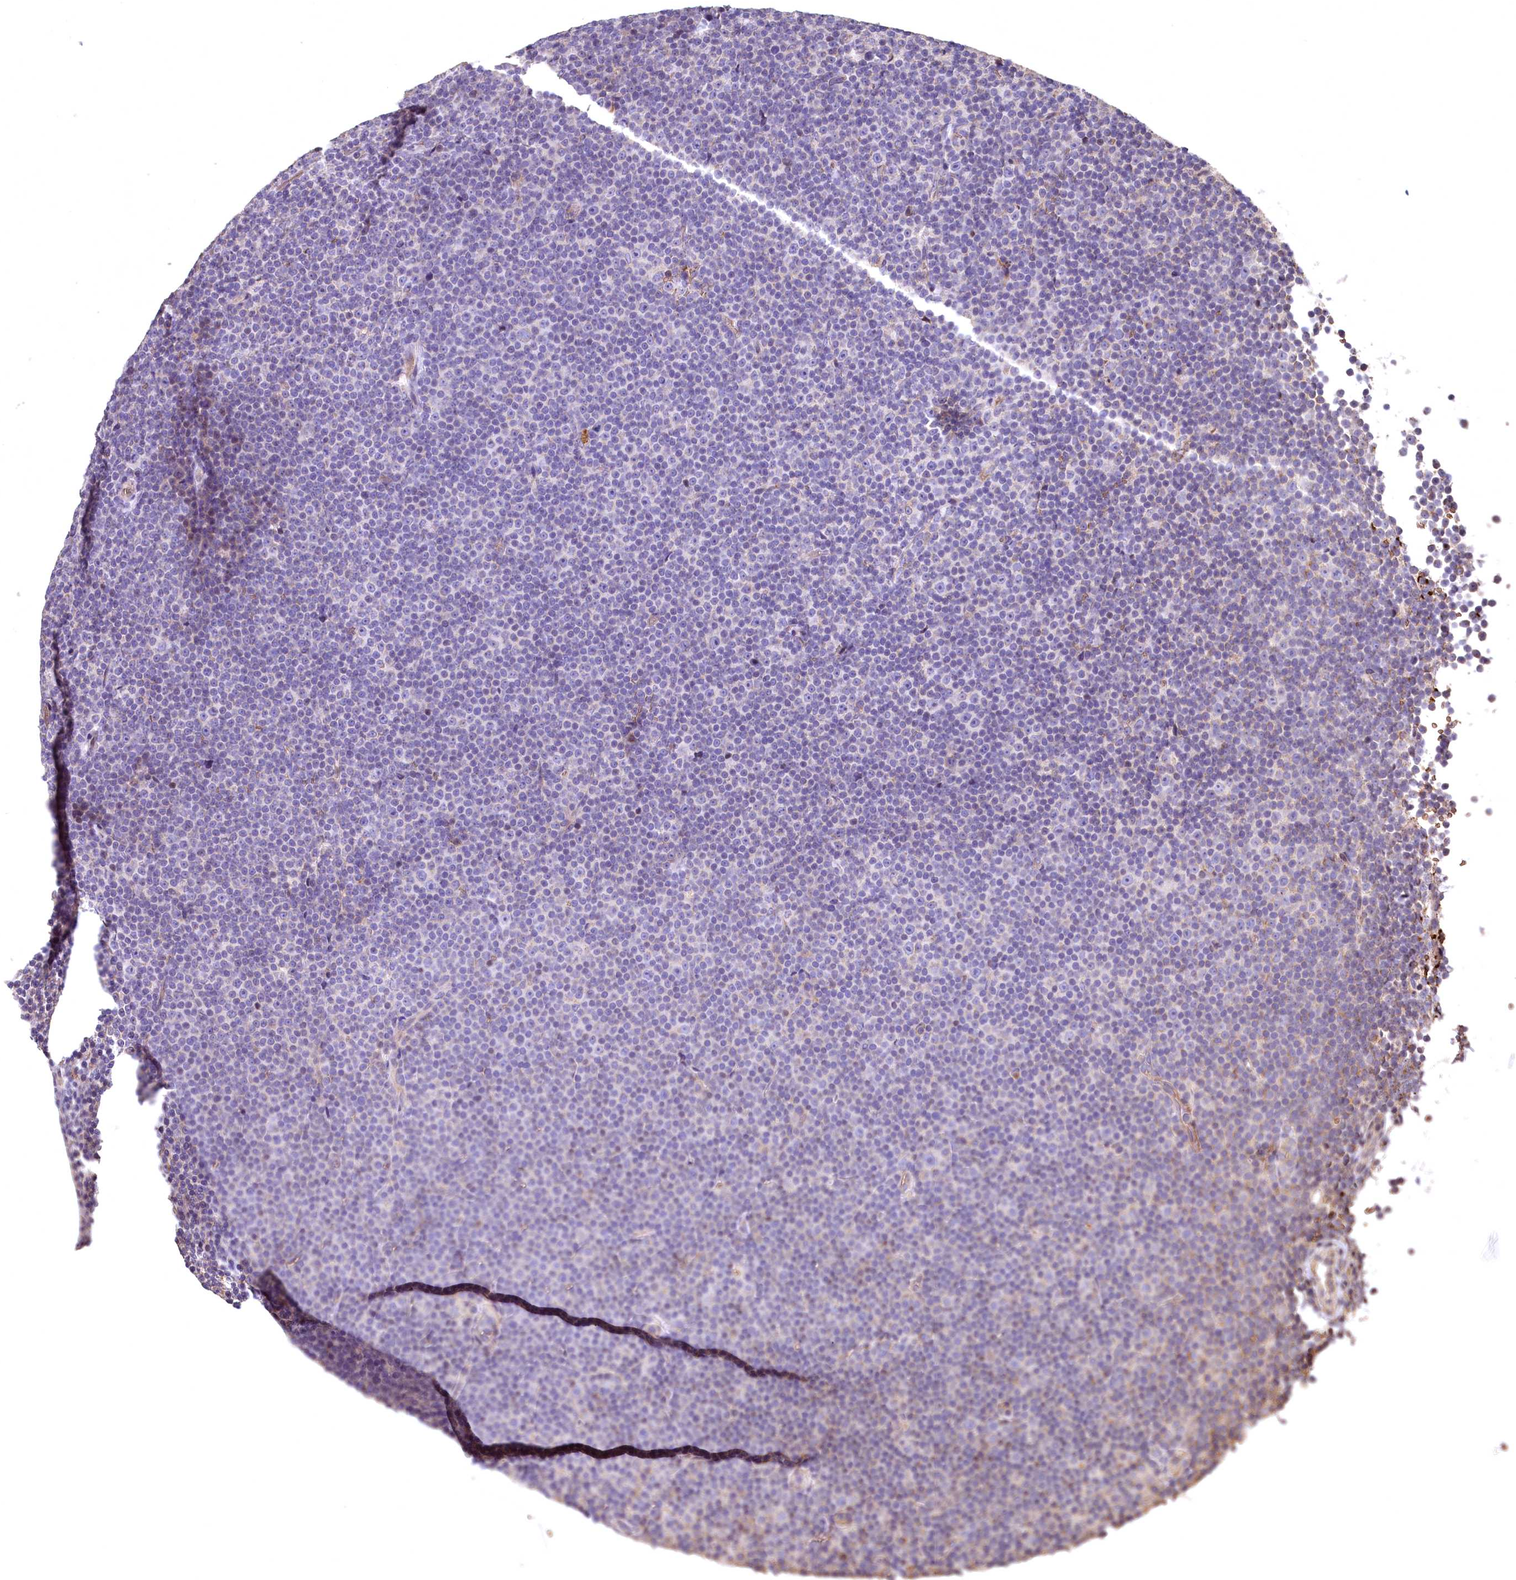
{"staining": {"intensity": "negative", "quantity": "none", "location": "none"}, "tissue": "lymphoma", "cell_type": "Tumor cells", "image_type": "cancer", "snomed": [{"axis": "morphology", "description": "Malignant lymphoma, non-Hodgkin's type, Low grade"}, {"axis": "topography", "description": "Lymph node"}], "caption": "Immunohistochemistry (IHC) photomicrograph of low-grade malignant lymphoma, non-Hodgkin's type stained for a protein (brown), which demonstrates no staining in tumor cells.", "gene": "SPTA1", "patient": {"sex": "female", "age": 67}}